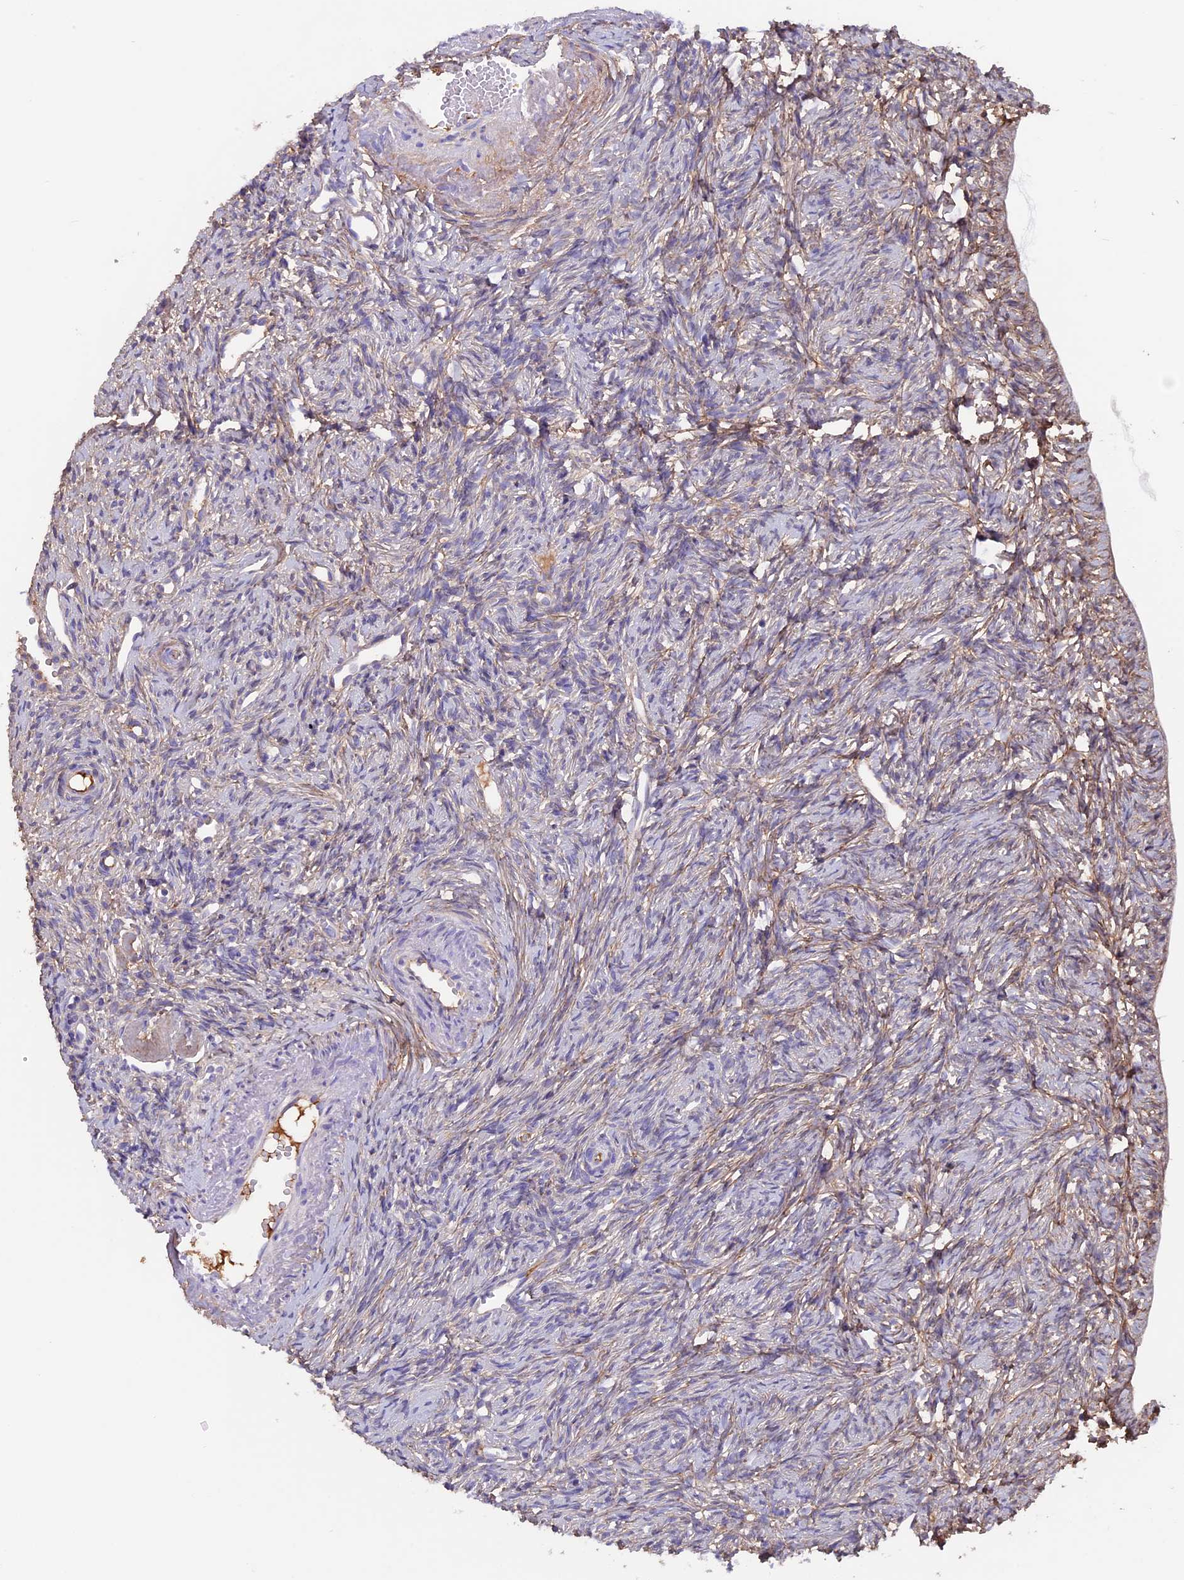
{"staining": {"intensity": "negative", "quantity": "none", "location": "none"}, "tissue": "ovary", "cell_type": "Follicle cells", "image_type": "normal", "snomed": [{"axis": "morphology", "description": "Normal tissue, NOS"}, {"axis": "topography", "description": "Ovary"}], "caption": "A high-resolution photomicrograph shows immunohistochemistry (IHC) staining of normal ovary, which demonstrates no significant positivity in follicle cells. Nuclei are stained in blue.", "gene": "COL4A3", "patient": {"sex": "female", "age": 51}}